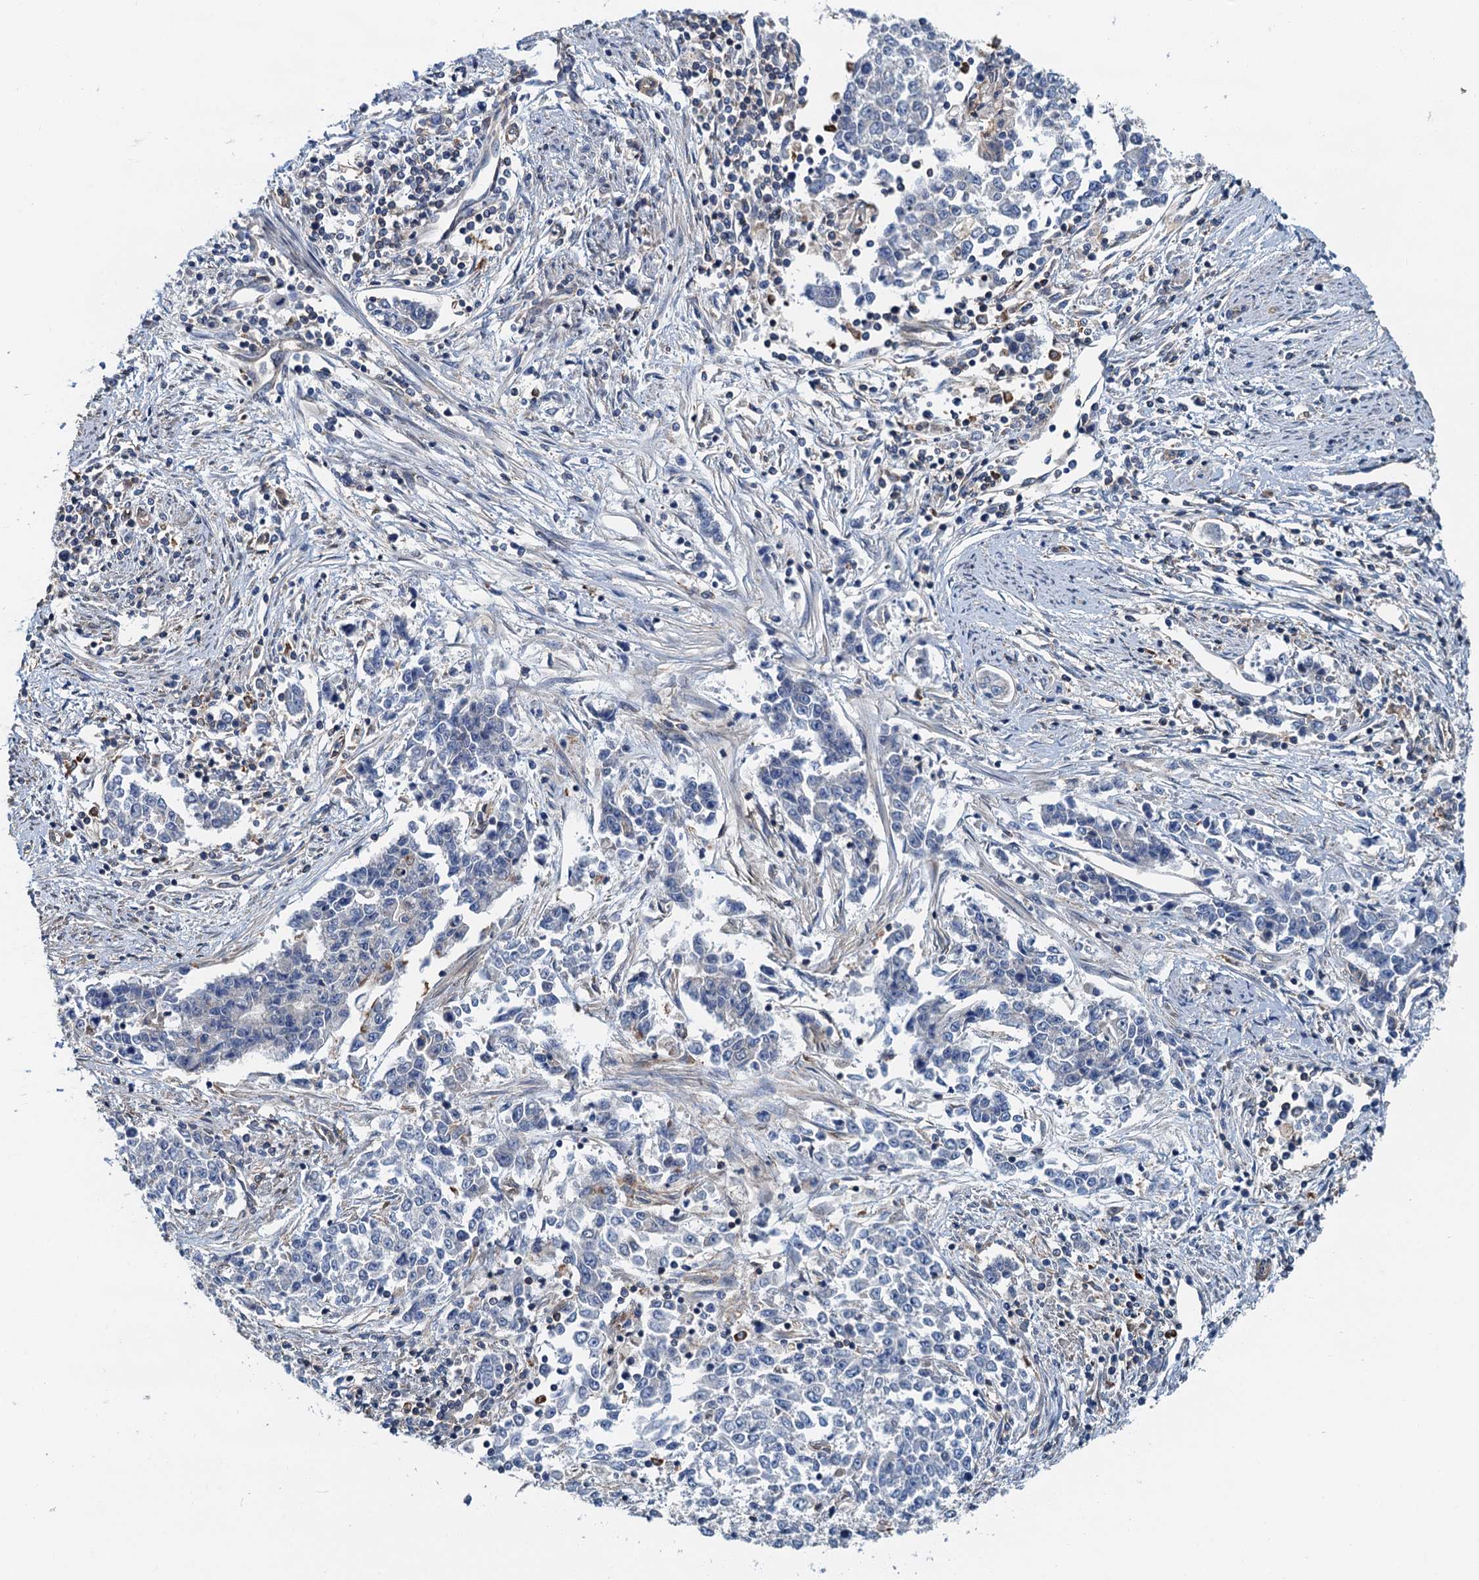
{"staining": {"intensity": "negative", "quantity": "none", "location": "none"}, "tissue": "endometrial cancer", "cell_type": "Tumor cells", "image_type": "cancer", "snomed": [{"axis": "morphology", "description": "Adenocarcinoma, NOS"}, {"axis": "topography", "description": "Endometrium"}], "caption": "Immunohistochemistry of human endometrial cancer exhibits no staining in tumor cells.", "gene": "ROGDI", "patient": {"sex": "female", "age": 50}}